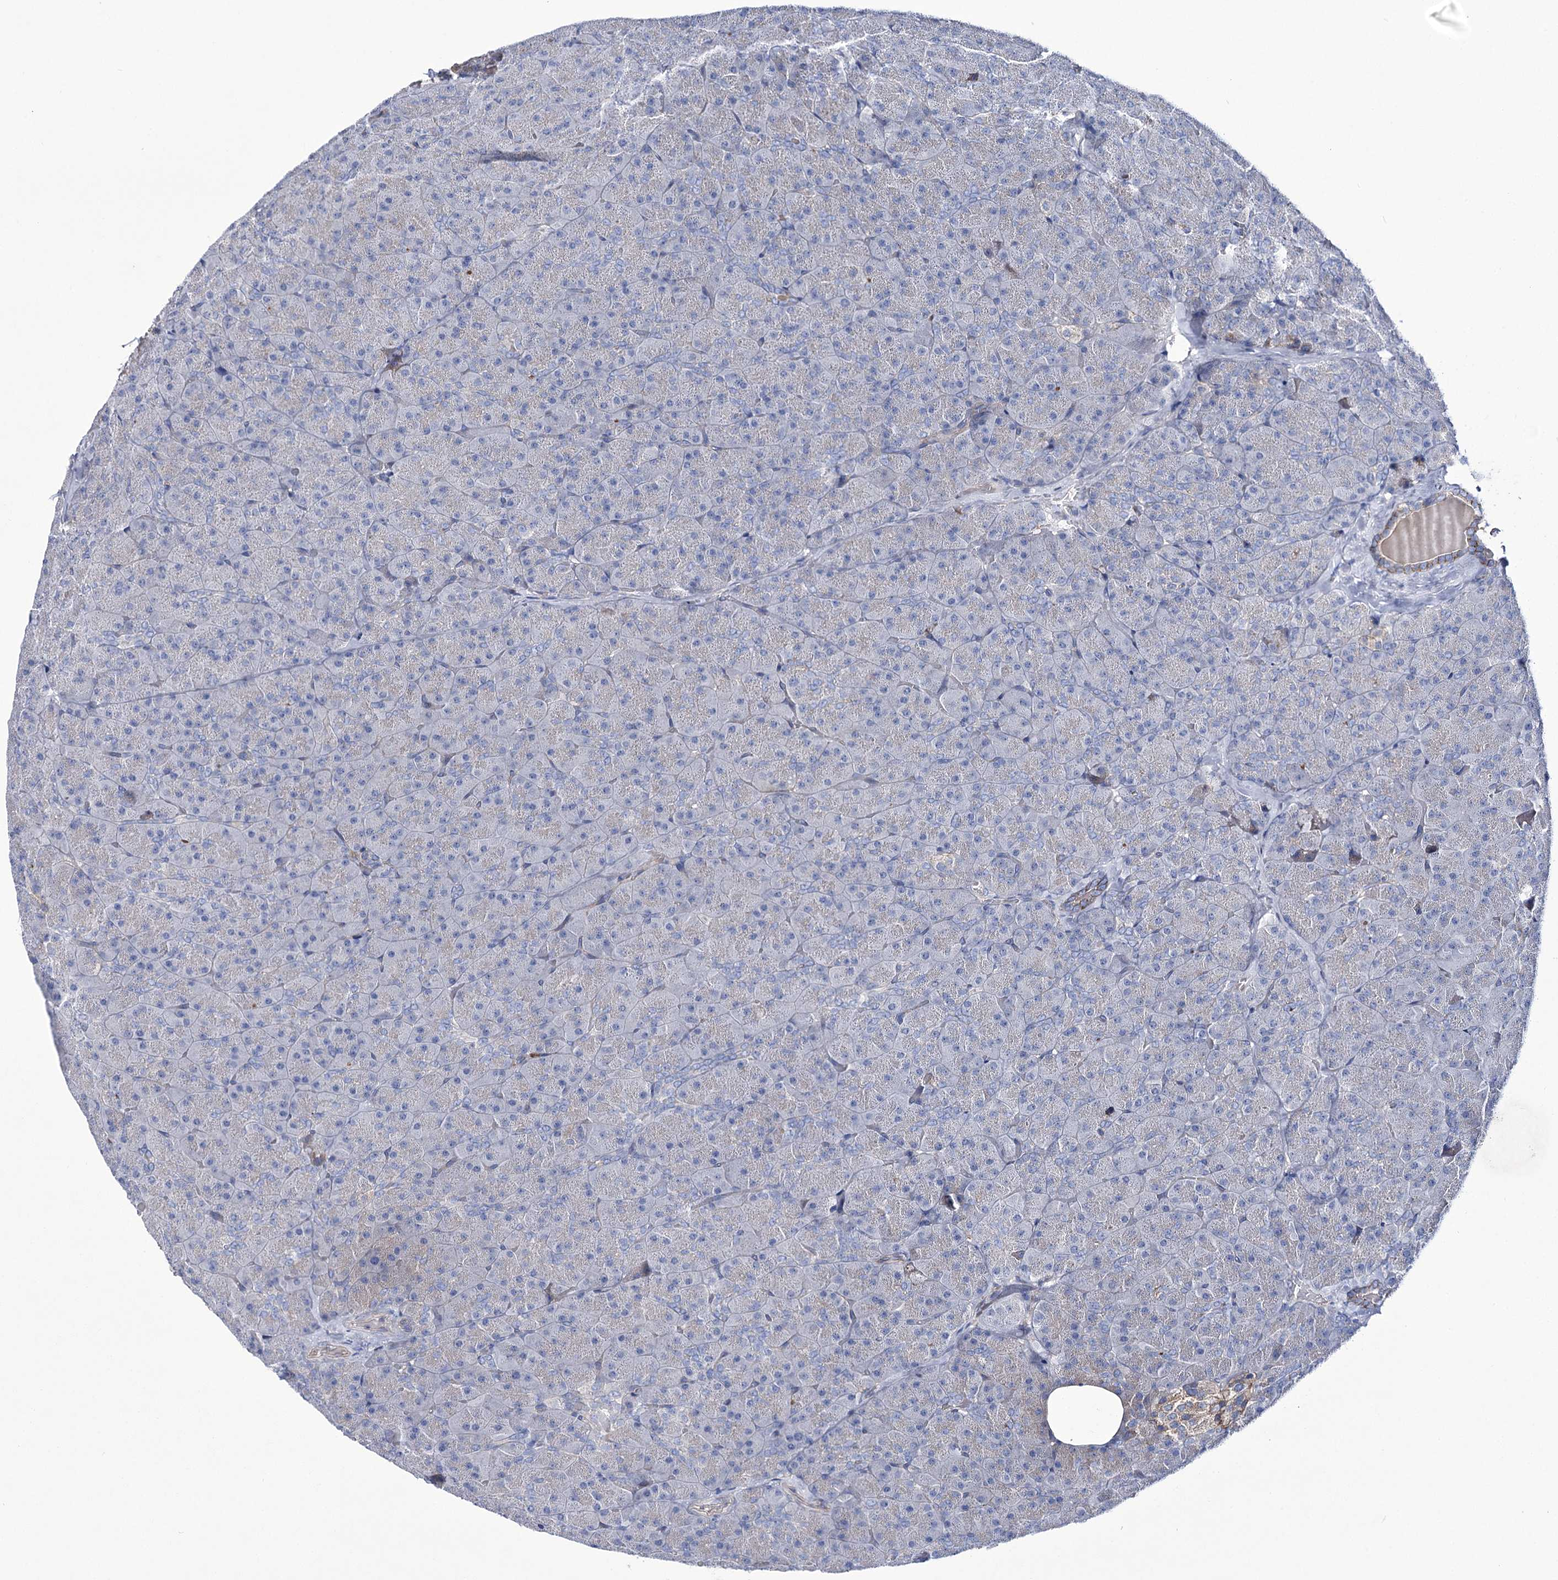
{"staining": {"intensity": "weak", "quantity": "<25%", "location": "cytoplasmic/membranous"}, "tissue": "pancreas", "cell_type": "Exocrine glandular cells", "image_type": "normal", "snomed": [{"axis": "morphology", "description": "Normal tissue, NOS"}, {"axis": "topography", "description": "Pancreas"}], "caption": "Micrograph shows no significant protein expression in exocrine glandular cells of normal pancreas.", "gene": "CEP164", "patient": {"sex": "male", "age": 36}}